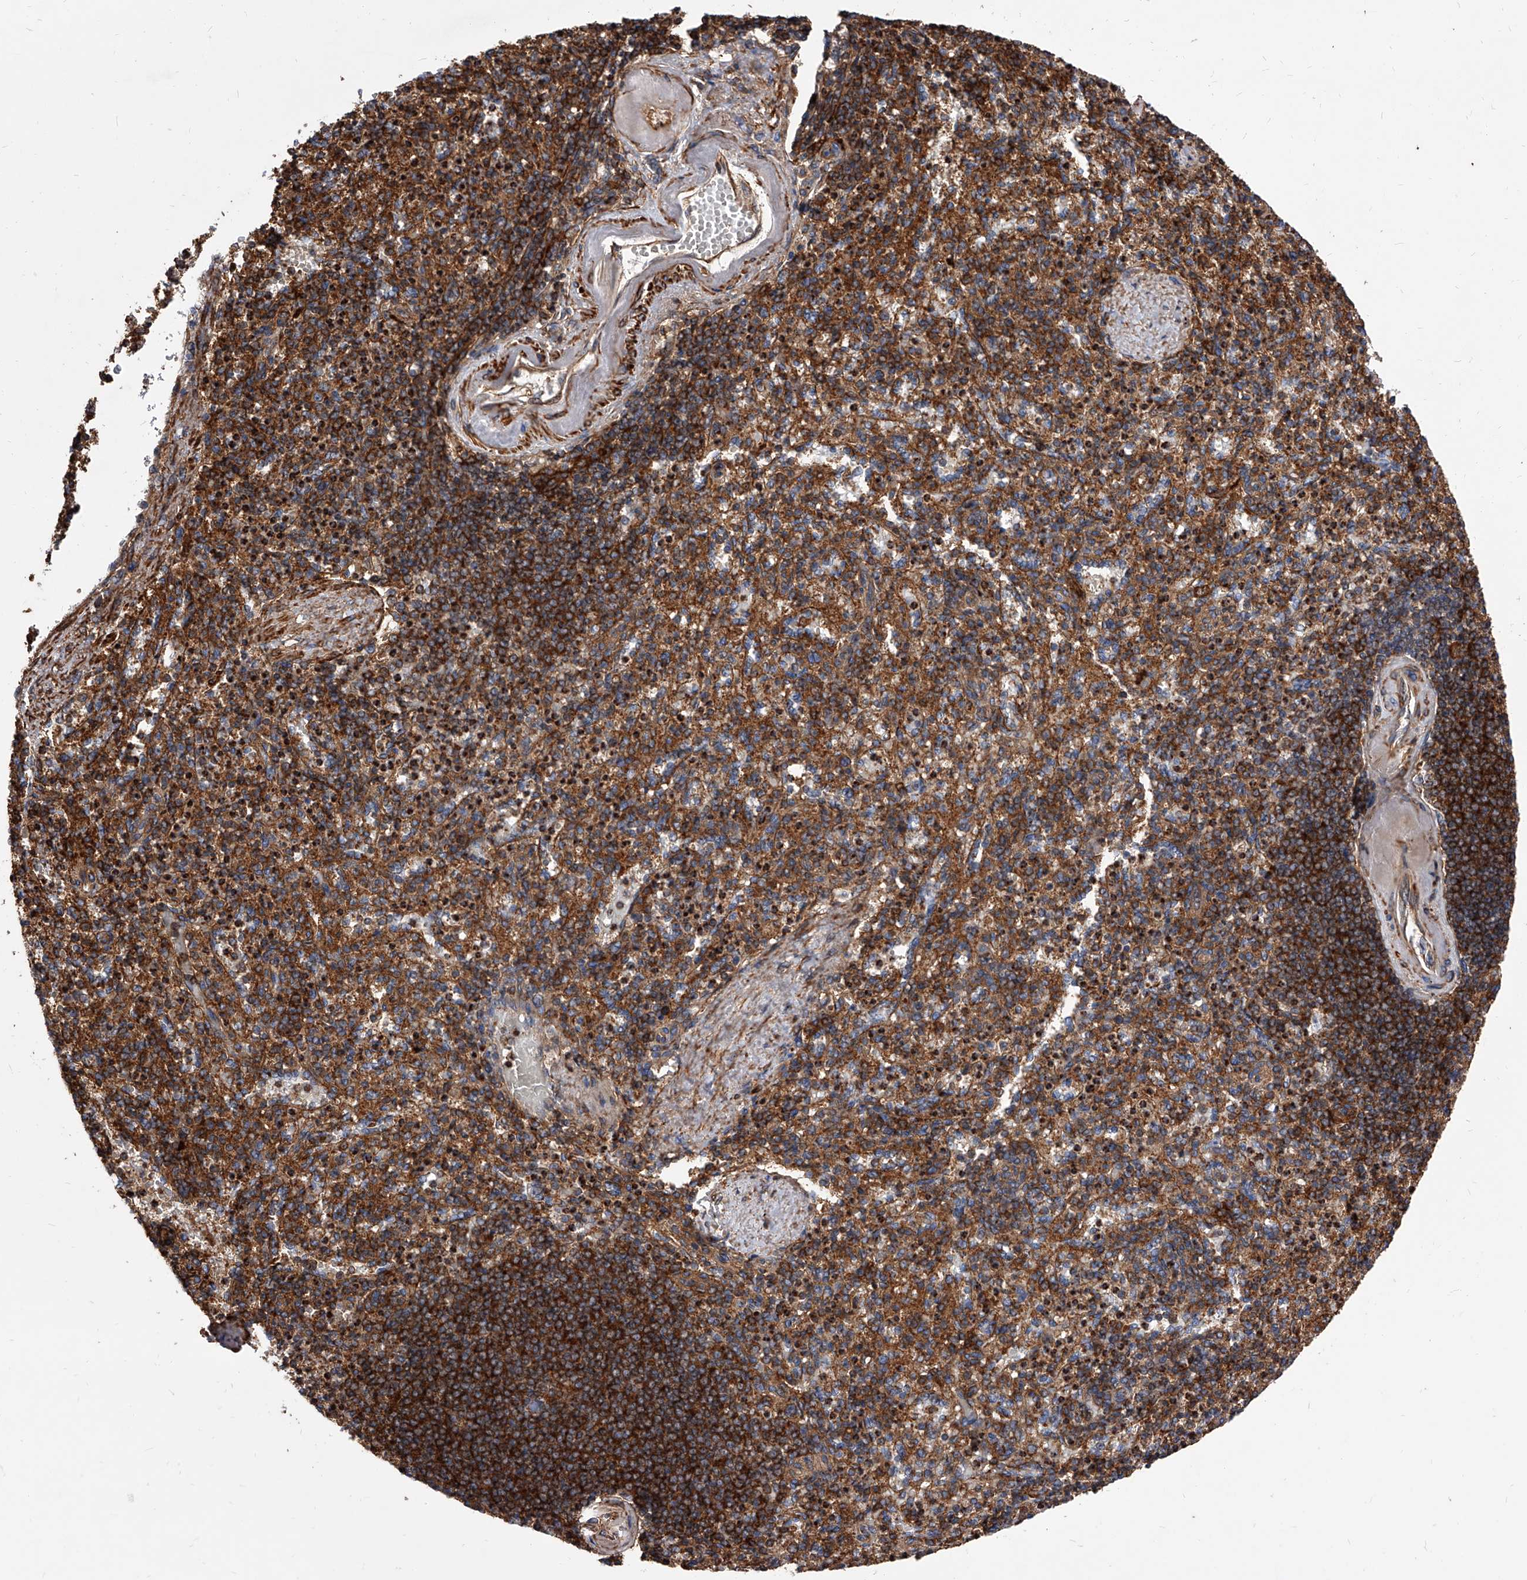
{"staining": {"intensity": "moderate", "quantity": ">75%", "location": "cytoplasmic/membranous"}, "tissue": "spleen", "cell_type": "Cells in red pulp", "image_type": "normal", "snomed": [{"axis": "morphology", "description": "Normal tissue, NOS"}, {"axis": "topography", "description": "Spleen"}], "caption": "Unremarkable spleen was stained to show a protein in brown. There is medium levels of moderate cytoplasmic/membranous expression in approximately >75% of cells in red pulp. (brown staining indicates protein expression, while blue staining denotes nuclei).", "gene": "PISD", "patient": {"sex": "female", "age": 74}}